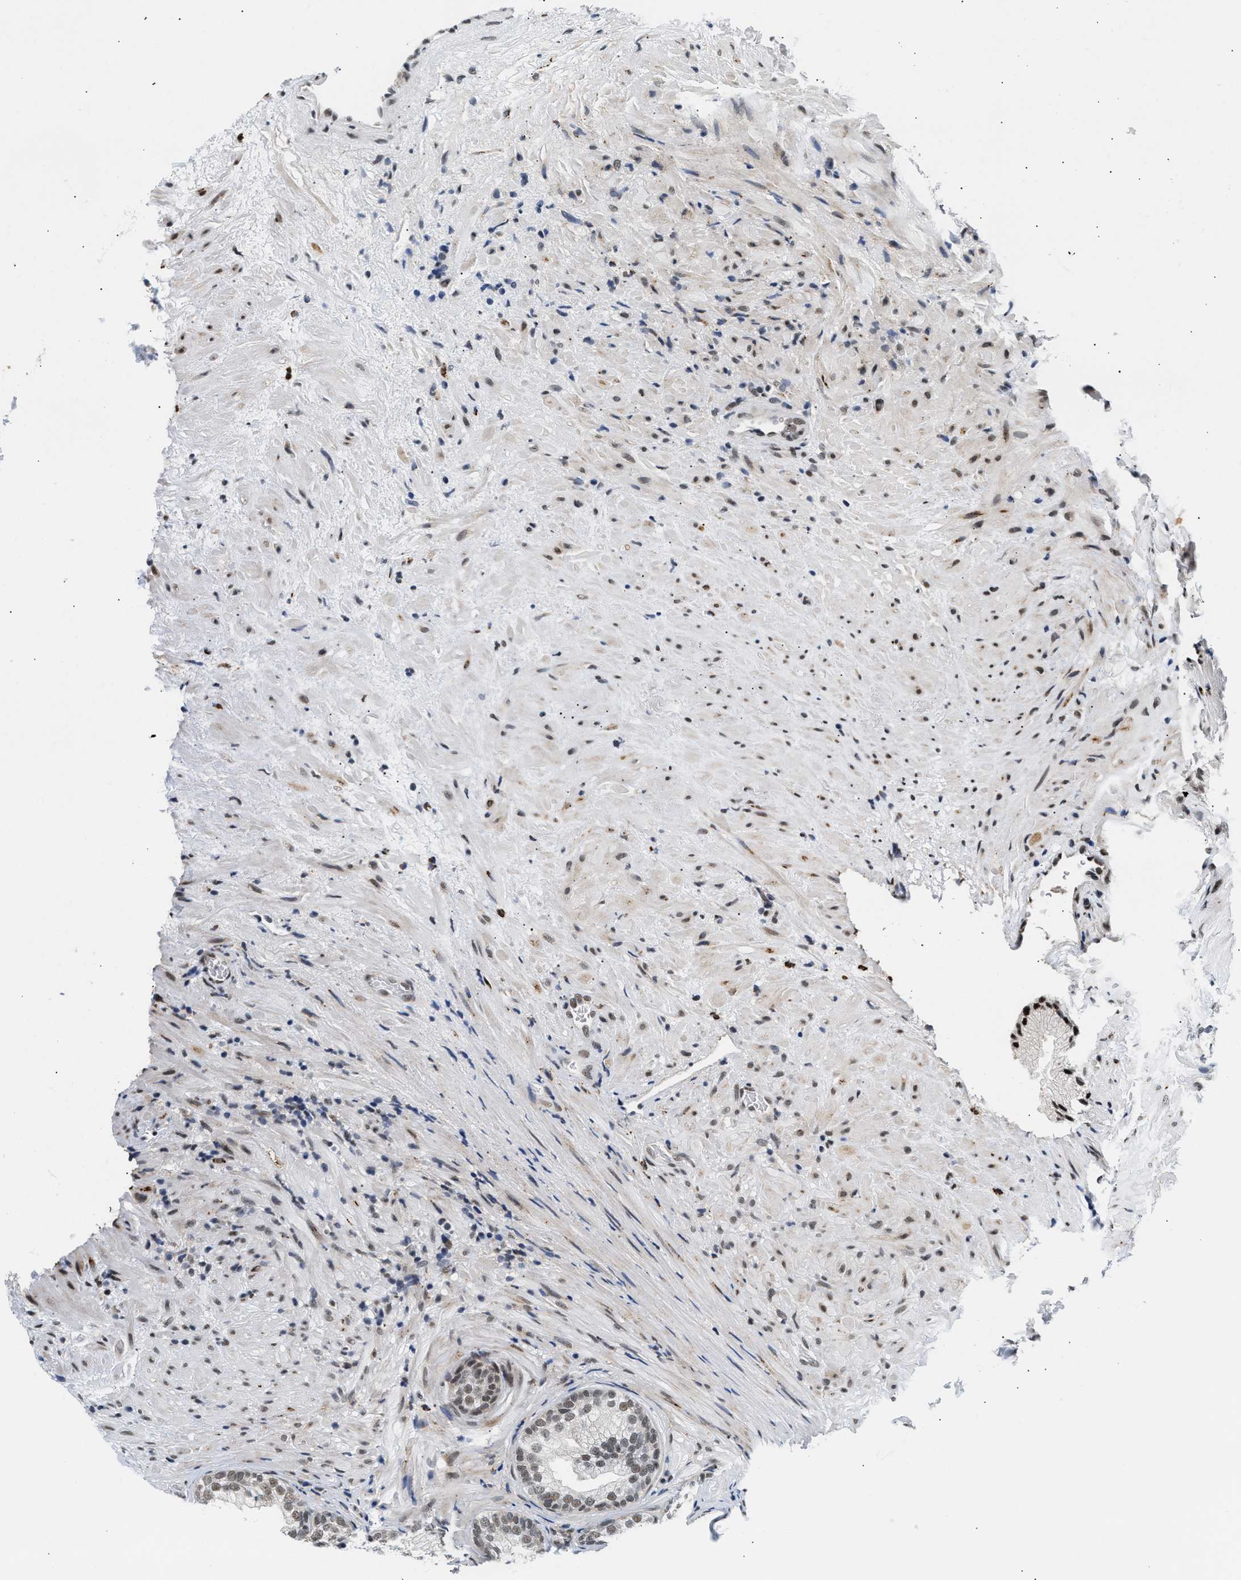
{"staining": {"intensity": "weak", "quantity": "25%-75%", "location": "nuclear"}, "tissue": "prostate", "cell_type": "Glandular cells", "image_type": "normal", "snomed": [{"axis": "morphology", "description": "Normal tissue, NOS"}, {"axis": "topography", "description": "Prostate"}], "caption": "Weak nuclear positivity is present in about 25%-75% of glandular cells in unremarkable prostate. (DAB IHC, brown staining for protein, blue staining for nuclei).", "gene": "THOC1", "patient": {"sex": "male", "age": 76}}